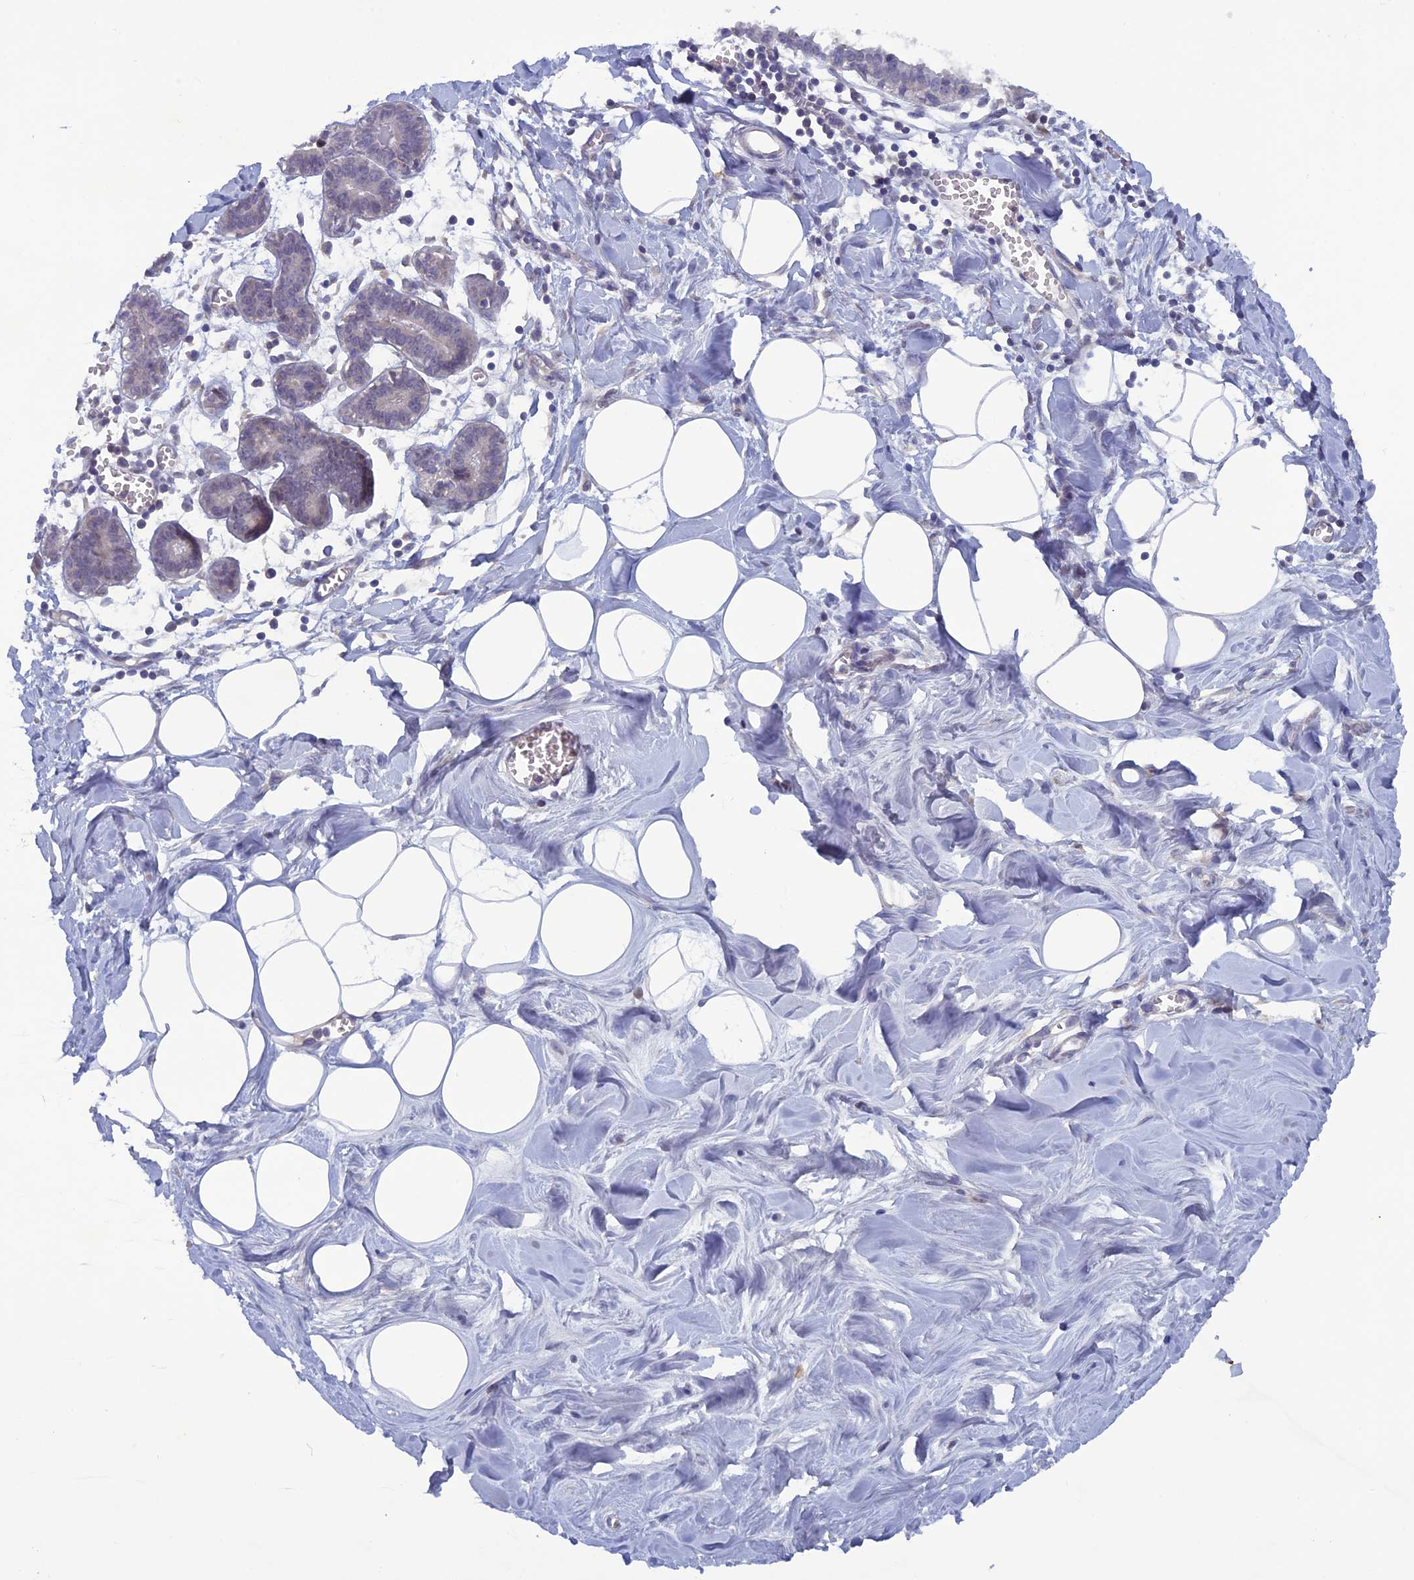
{"staining": {"intensity": "negative", "quantity": "none", "location": "none"}, "tissue": "breast", "cell_type": "Adipocytes", "image_type": "normal", "snomed": [{"axis": "morphology", "description": "Normal tissue, NOS"}, {"axis": "topography", "description": "Breast"}], "caption": "Adipocytes show no significant staining in unremarkable breast. (DAB (3,3'-diaminobenzidine) immunohistochemistry (IHC) with hematoxylin counter stain).", "gene": "WDR46", "patient": {"sex": "female", "age": 27}}